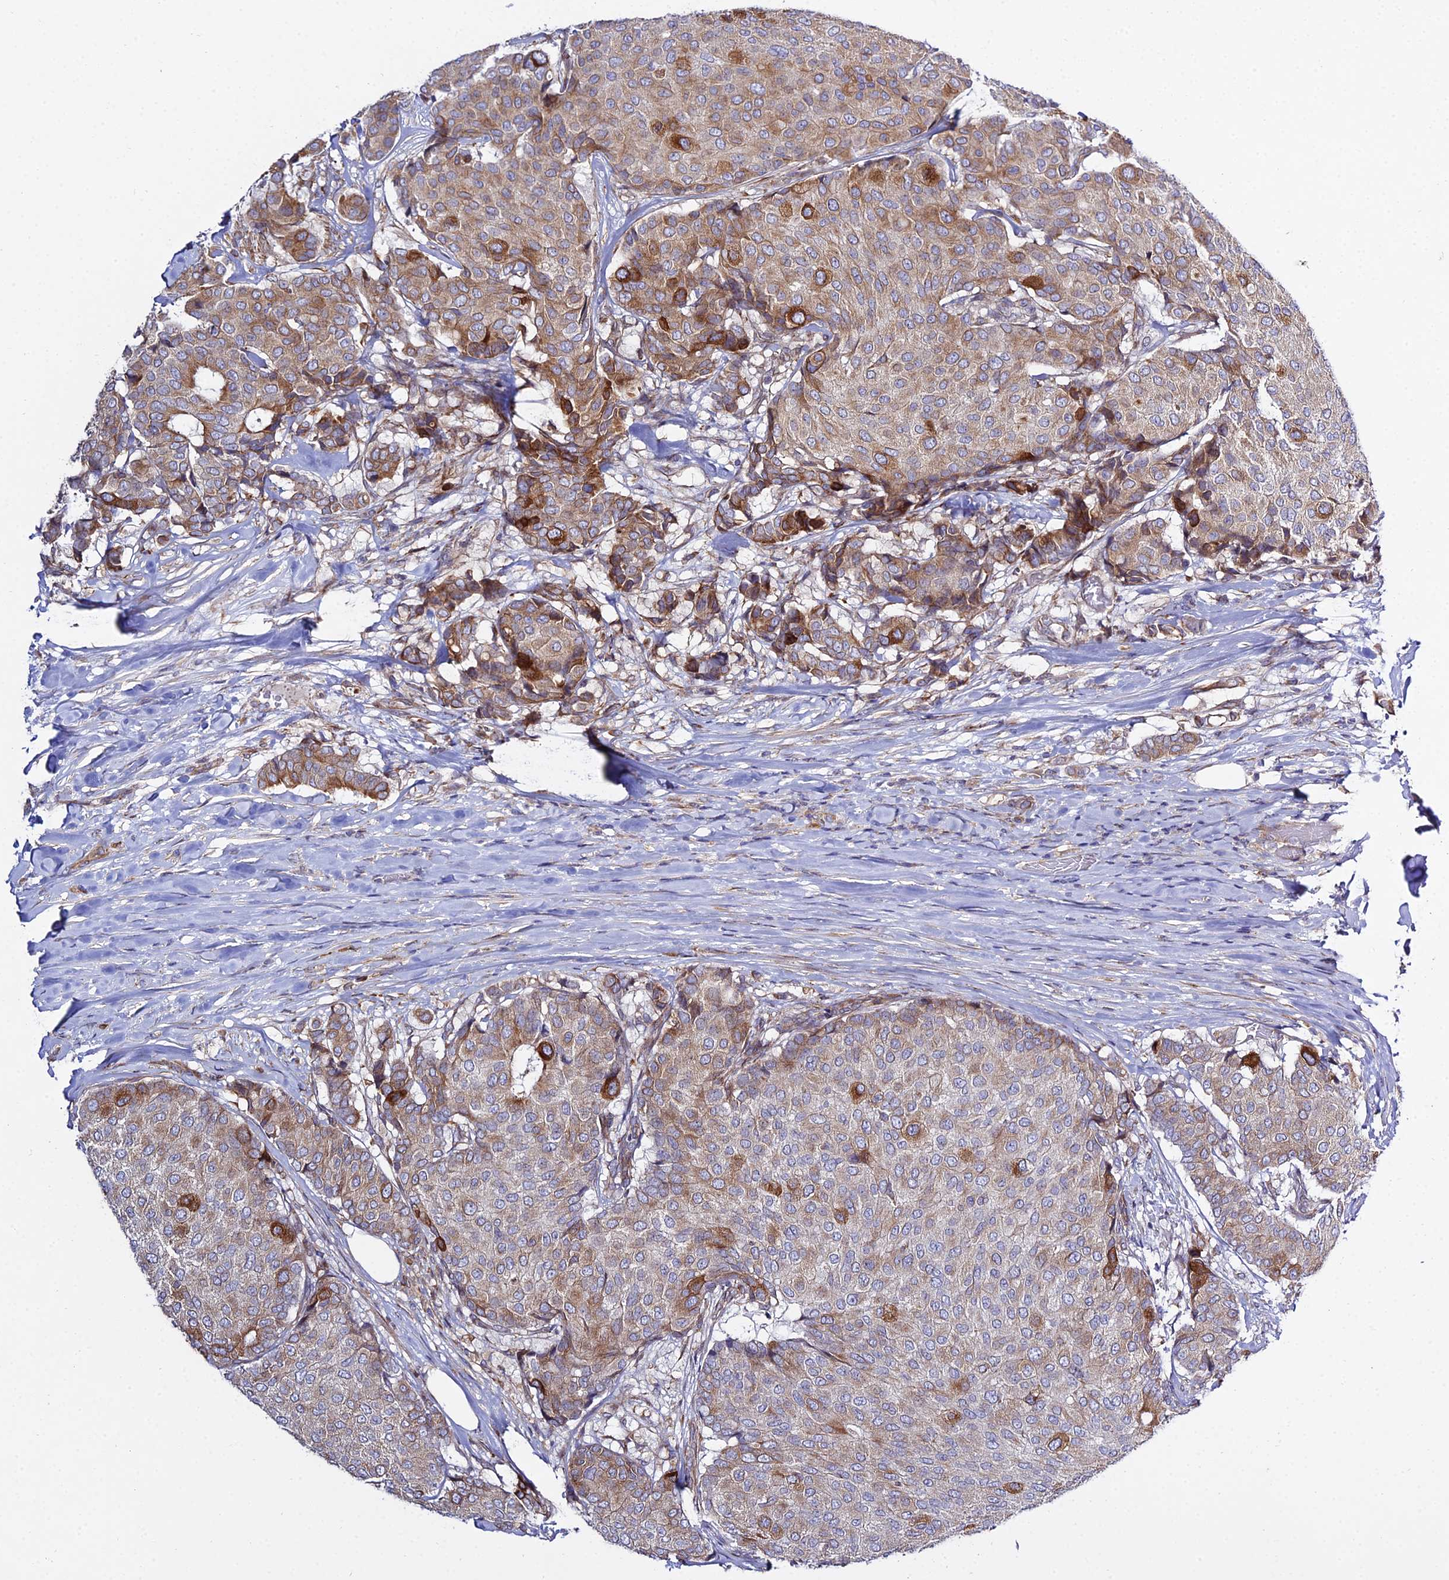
{"staining": {"intensity": "strong", "quantity": "<25%", "location": "cytoplasmic/membranous"}, "tissue": "breast cancer", "cell_type": "Tumor cells", "image_type": "cancer", "snomed": [{"axis": "morphology", "description": "Duct carcinoma"}, {"axis": "topography", "description": "Breast"}], "caption": "A brown stain shows strong cytoplasmic/membranous expression of a protein in breast cancer tumor cells. (Brightfield microscopy of DAB IHC at high magnification).", "gene": "ARL6IP1", "patient": {"sex": "female", "age": 75}}